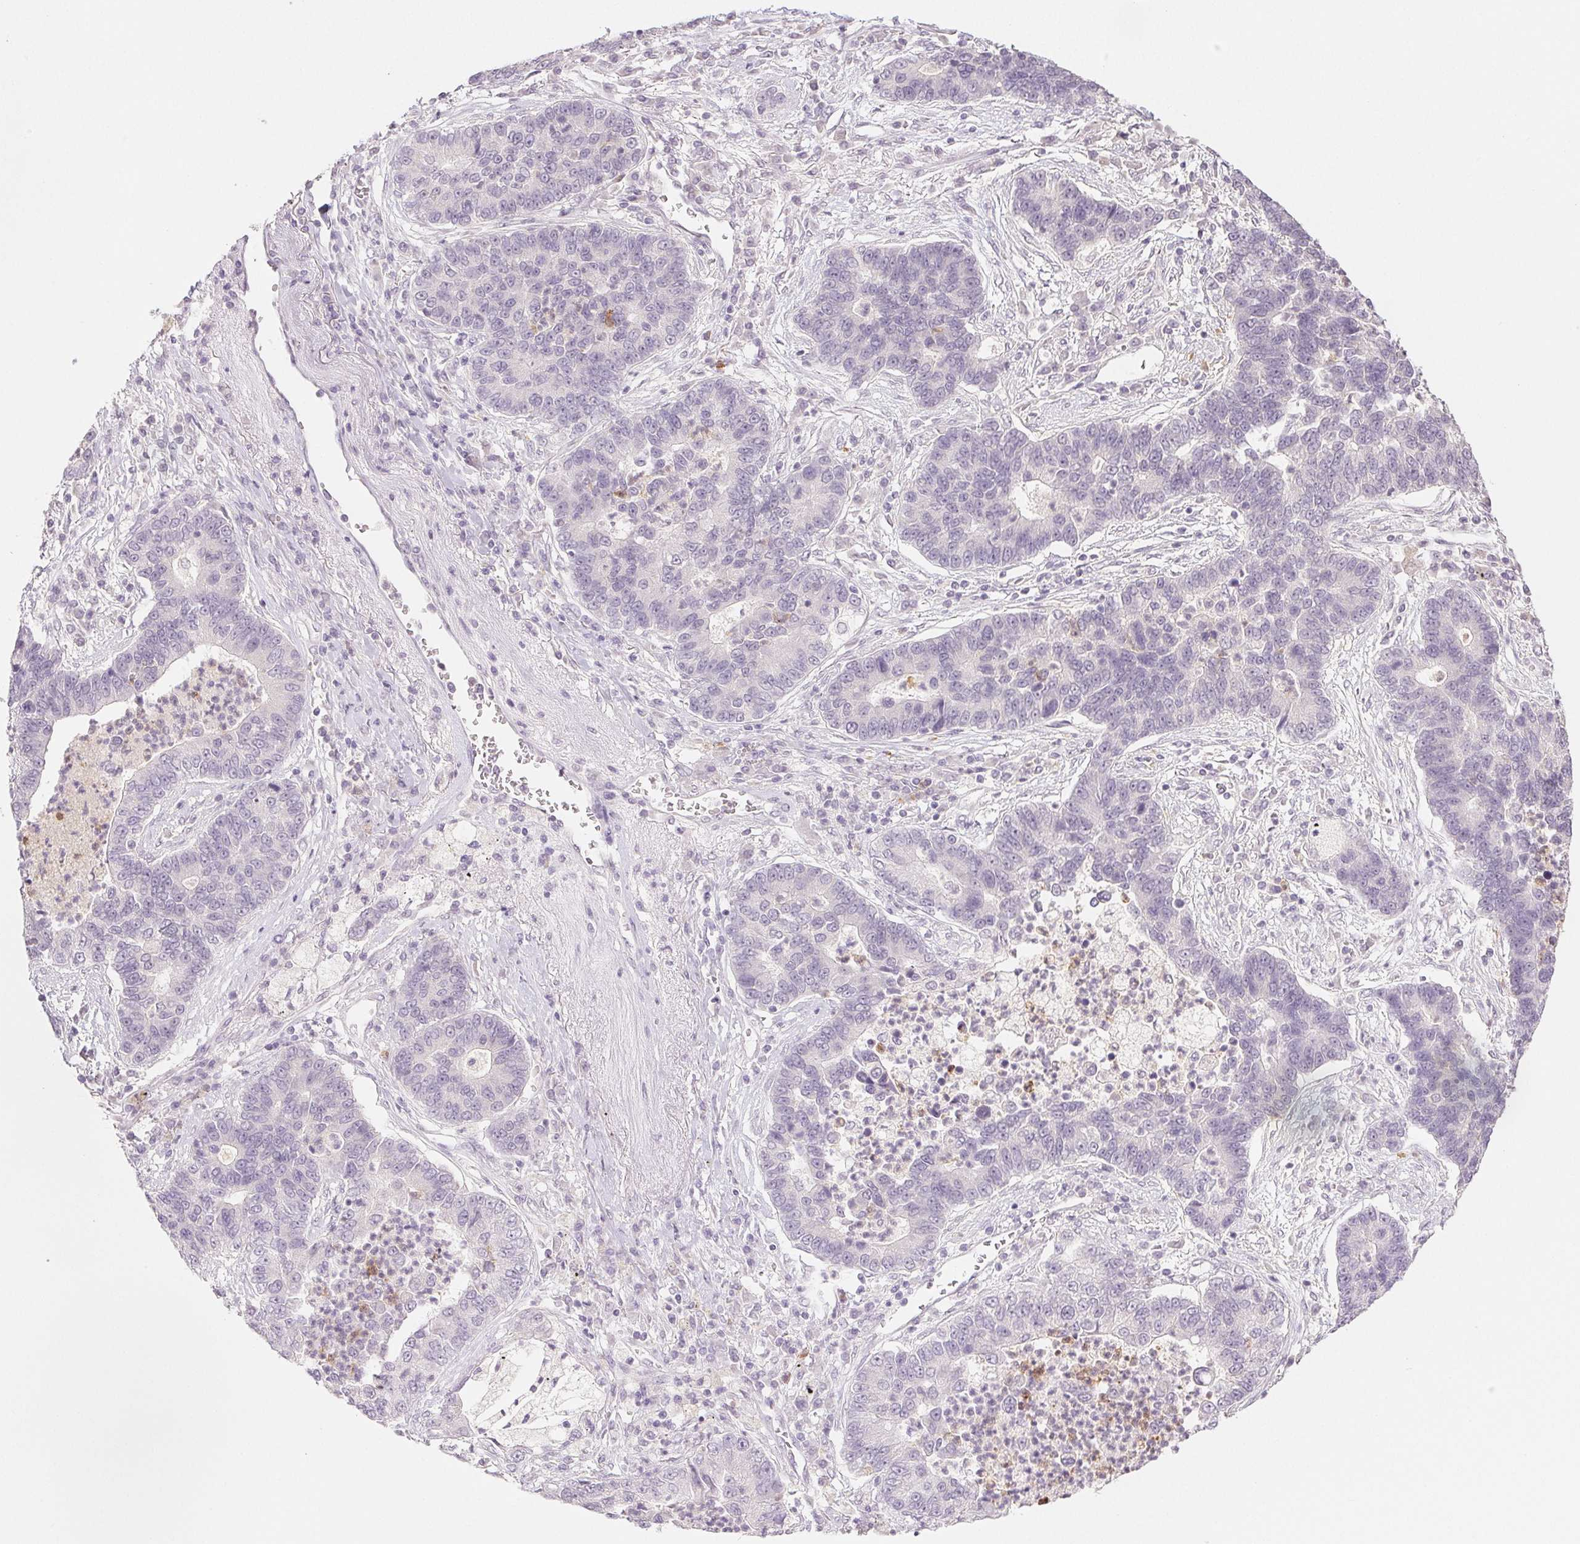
{"staining": {"intensity": "negative", "quantity": "none", "location": "none"}, "tissue": "lung cancer", "cell_type": "Tumor cells", "image_type": "cancer", "snomed": [{"axis": "morphology", "description": "Adenocarcinoma, NOS"}, {"axis": "topography", "description": "Lung"}], "caption": "Human lung cancer stained for a protein using IHC exhibits no positivity in tumor cells.", "gene": "PI3", "patient": {"sex": "female", "age": 57}}